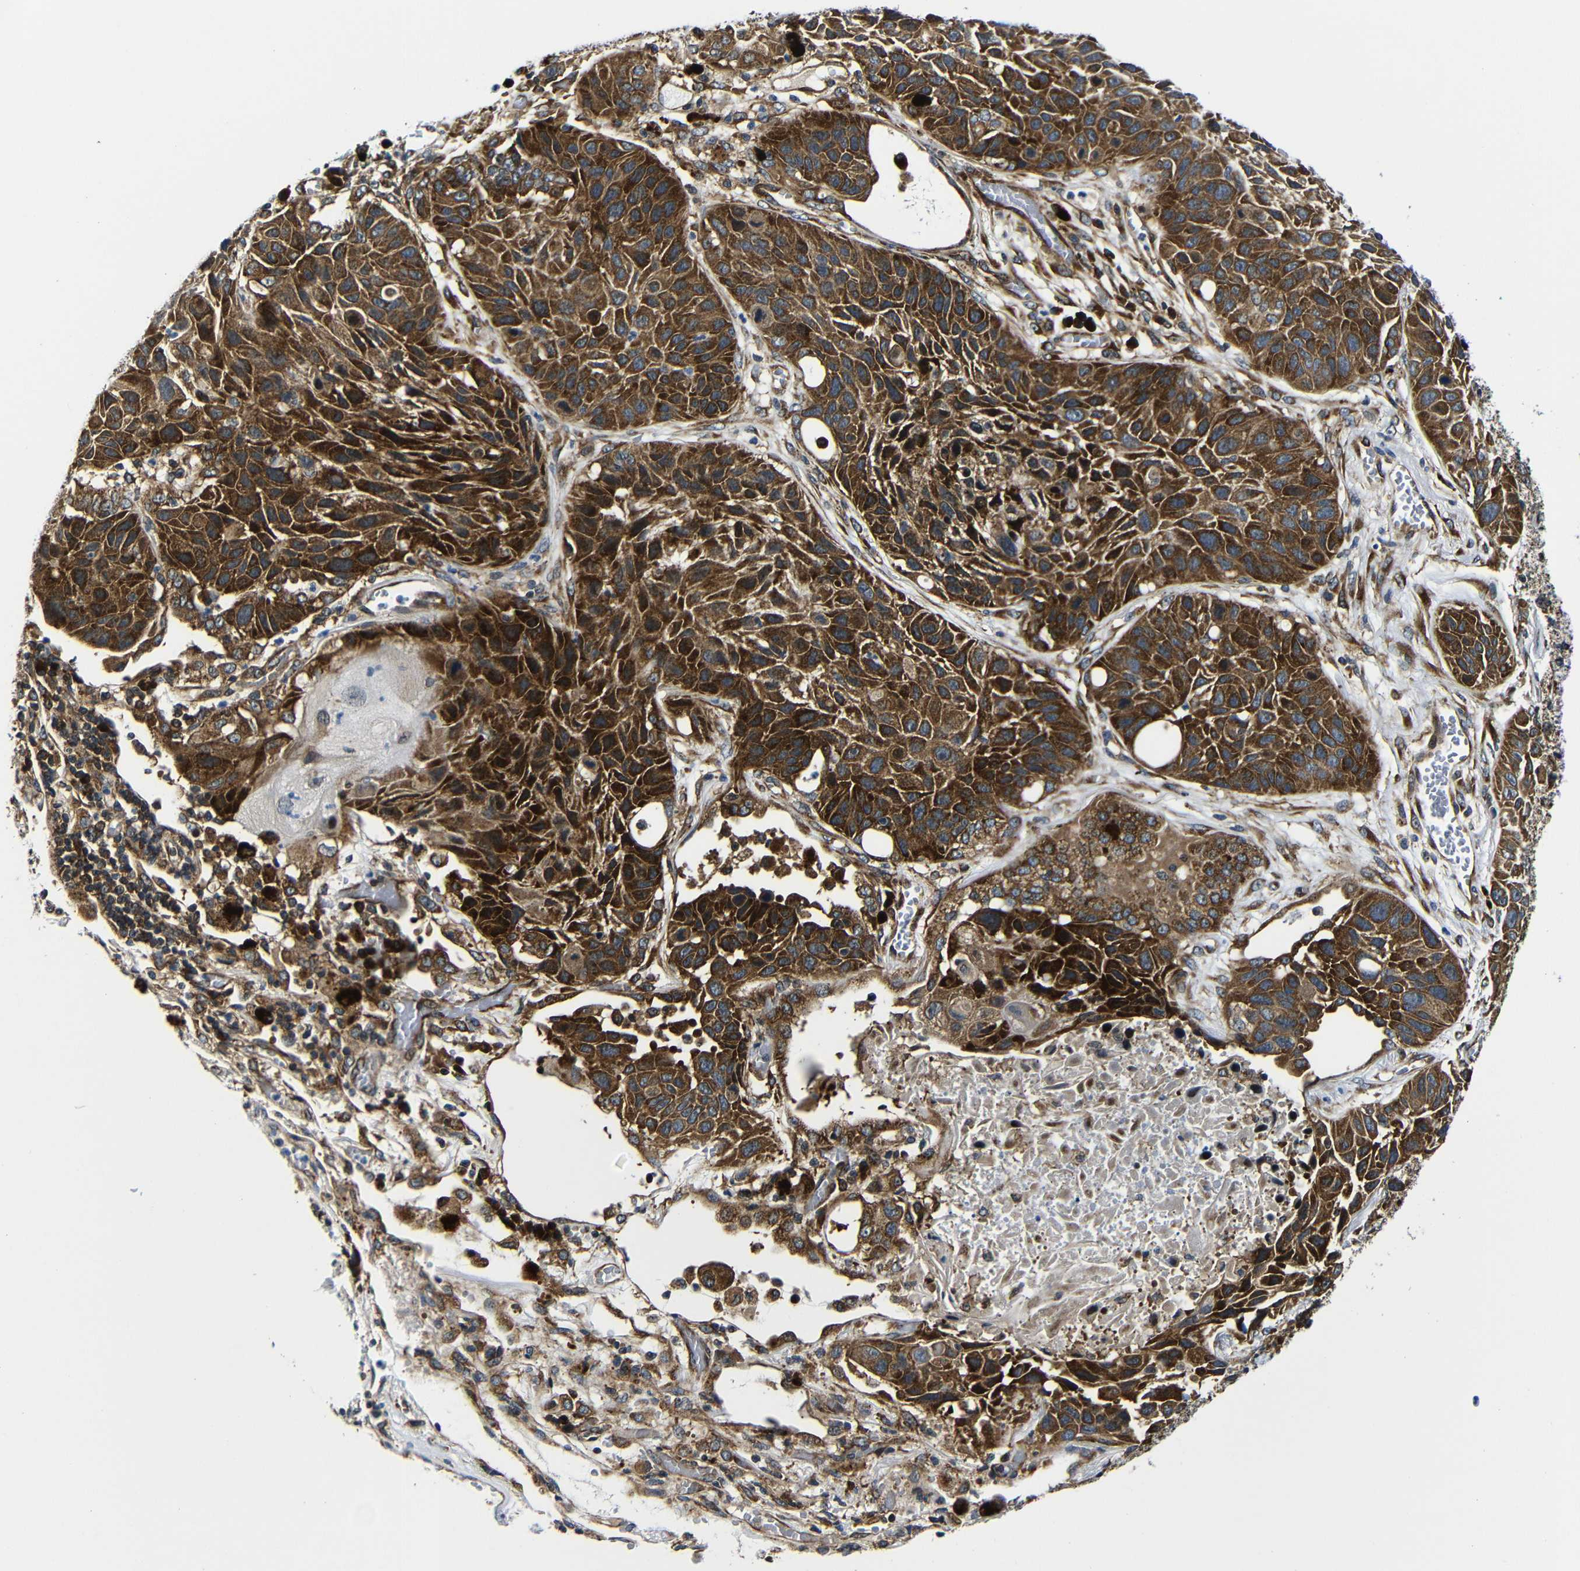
{"staining": {"intensity": "strong", "quantity": ">75%", "location": "cytoplasmic/membranous"}, "tissue": "lung cancer", "cell_type": "Tumor cells", "image_type": "cancer", "snomed": [{"axis": "morphology", "description": "Squamous cell carcinoma, NOS"}, {"axis": "topography", "description": "Lung"}], "caption": "Human squamous cell carcinoma (lung) stained for a protein (brown) exhibits strong cytoplasmic/membranous positive positivity in approximately >75% of tumor cells.", "gene": "ABCE1", "patient": {"sex": "male", "age": 57}}